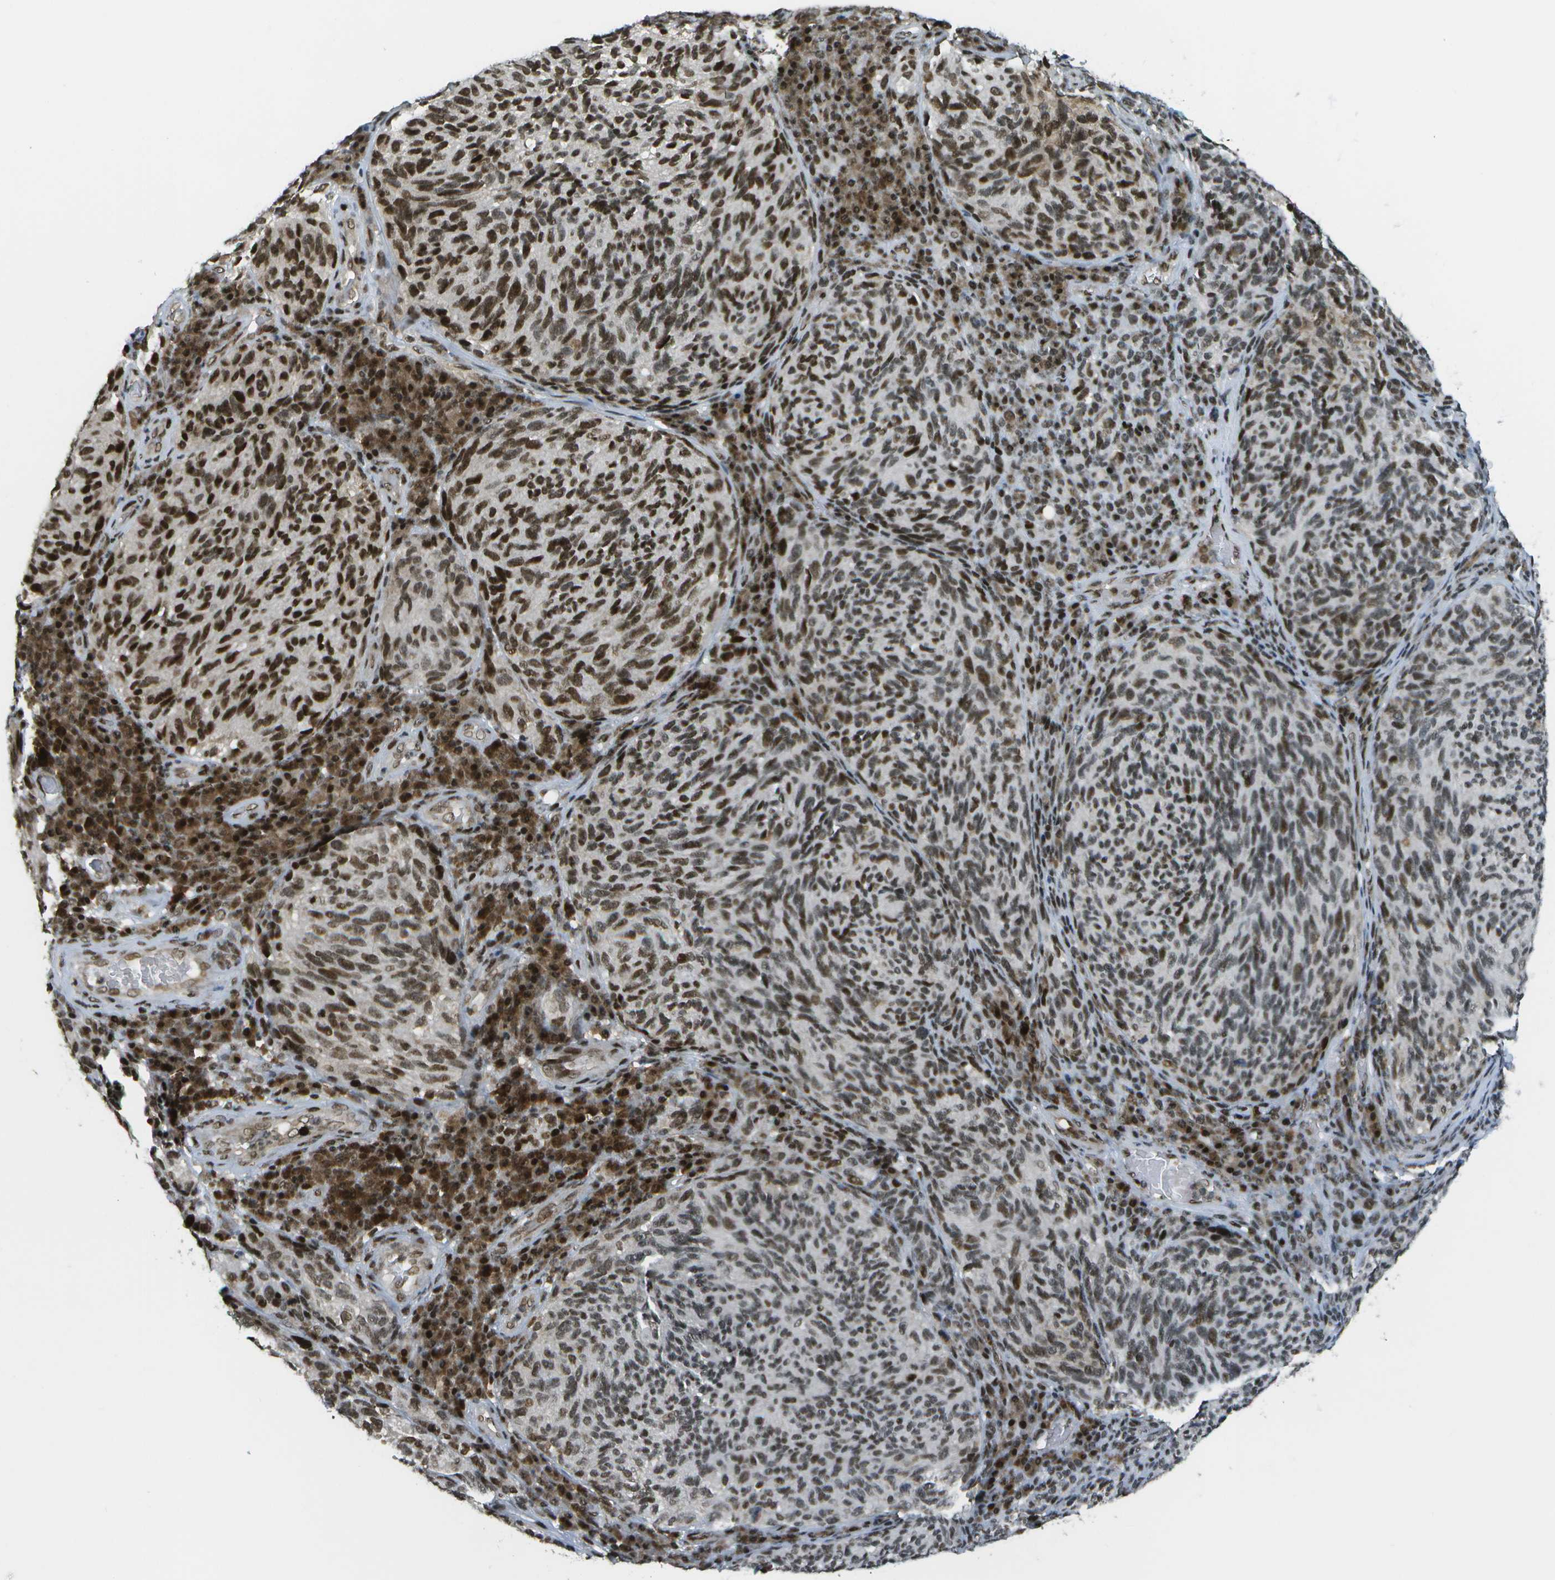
{"staining": {"intensity": "strong", "quantity": ">75%", "location": "nuclear"}, "tissue": "melanoma", "cell_type": "Tumor cells", "image_type": "cancer", "snomed": [{"axis": "morphology", "description": "Malignant melanoma, NOS"}, {"axis": "topography", "description": "Skin"}], "caption": "Malignant melanoma was stained to show a protein in brown. There is high levels of strong nuclear staining in about >75% of tumor cells. The staining was performed using DAB (3,3'-diaminobenzidine) to visualize the protein expression in brown, while the nuclei were stained in blue with hematoxylin (Magnification: 20x).", "gene": "IRF7", "patient": {"sex": "female", "age": 73}}